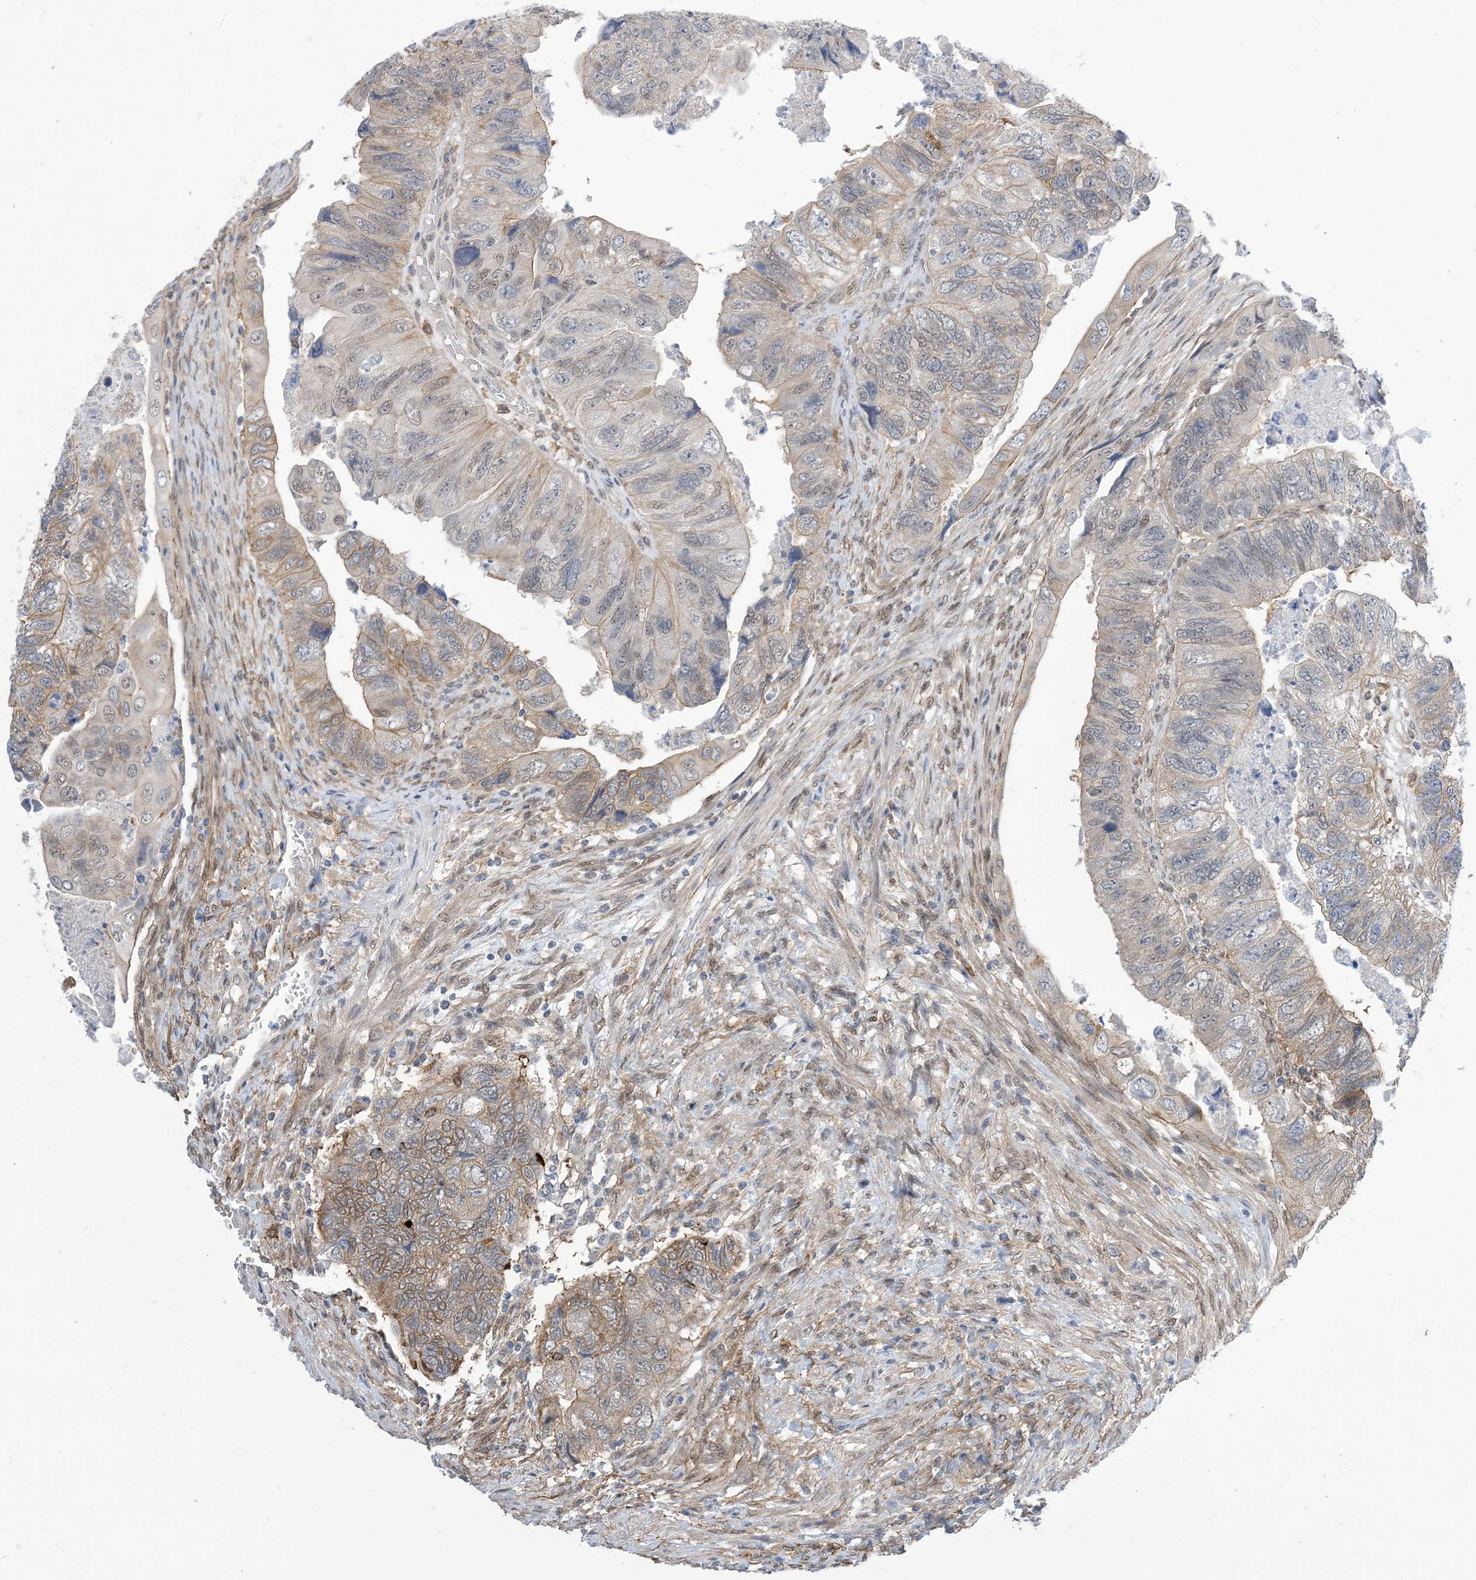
{"staining": {"intensity": "moderate", "quantity": "<25%", "location": "cytoplasmic/membranous"}, "tissue": "colorectal cancer", "cell_type": "Tumor cells", "image_type": "cancer", "snomed": [{"axis": "morphology", "description": "Adenocarcinoma, NOS"}, {"axis": "topography", "description": "Rectum"}], "caption": "Immunohistochemistry staining of colorectal adenocarcinoma, which shows low levels of moderate cytoplasmic/membranous positivity in about <25% of tumor cells indicating moderate cytoplasmic/membranous protein positivity. The staining was performed using DAB (3,3'-diaminobenzidine) (brown) for protein detection and nuclei were counterstained in hematoxylin (blue).", "gene": "ZNF8", "patient": {"sex": "male", "age": 63}}